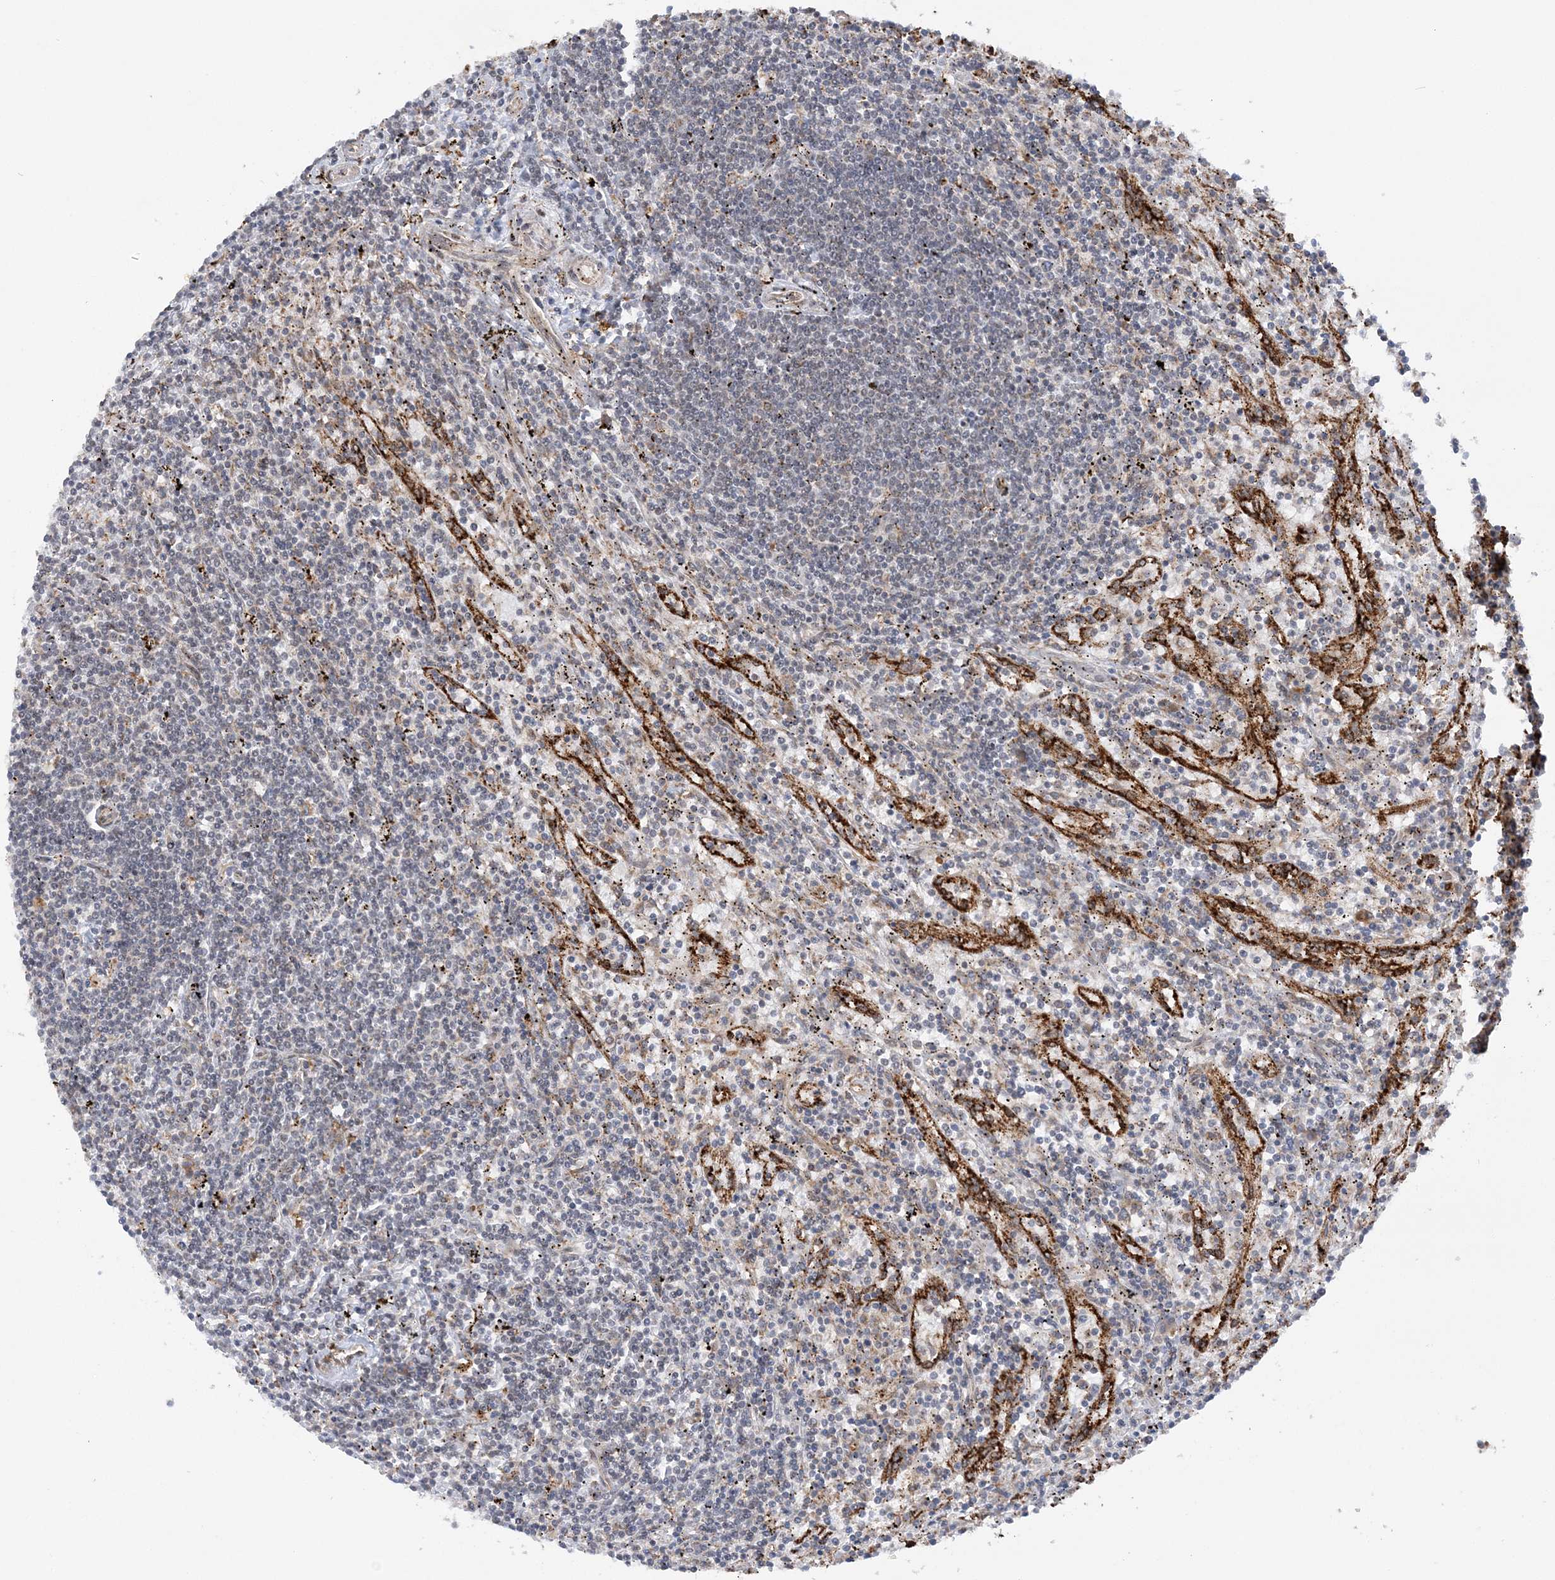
{"staining": {"intensity": "negative", "quantity": "none", "location": "none"}, "tissue": "lymphoma", "cell_type": "Tumor cells", "image_type": "cancer", "snomed": [{"axis": "morphology", "description": "Malignant lymphoma, non-Hodgkin's type, Low grade"}, {"axis": "topography", "description": "Spleen"}], "caption": "Tumor cells are negative for brown protein staining in lymphoma. (Immunohistochemistry (ihc), brightfield microscopy, high magnification).", "gene": "MRPL47", "patient": {"sex": "male", "age": 76}}